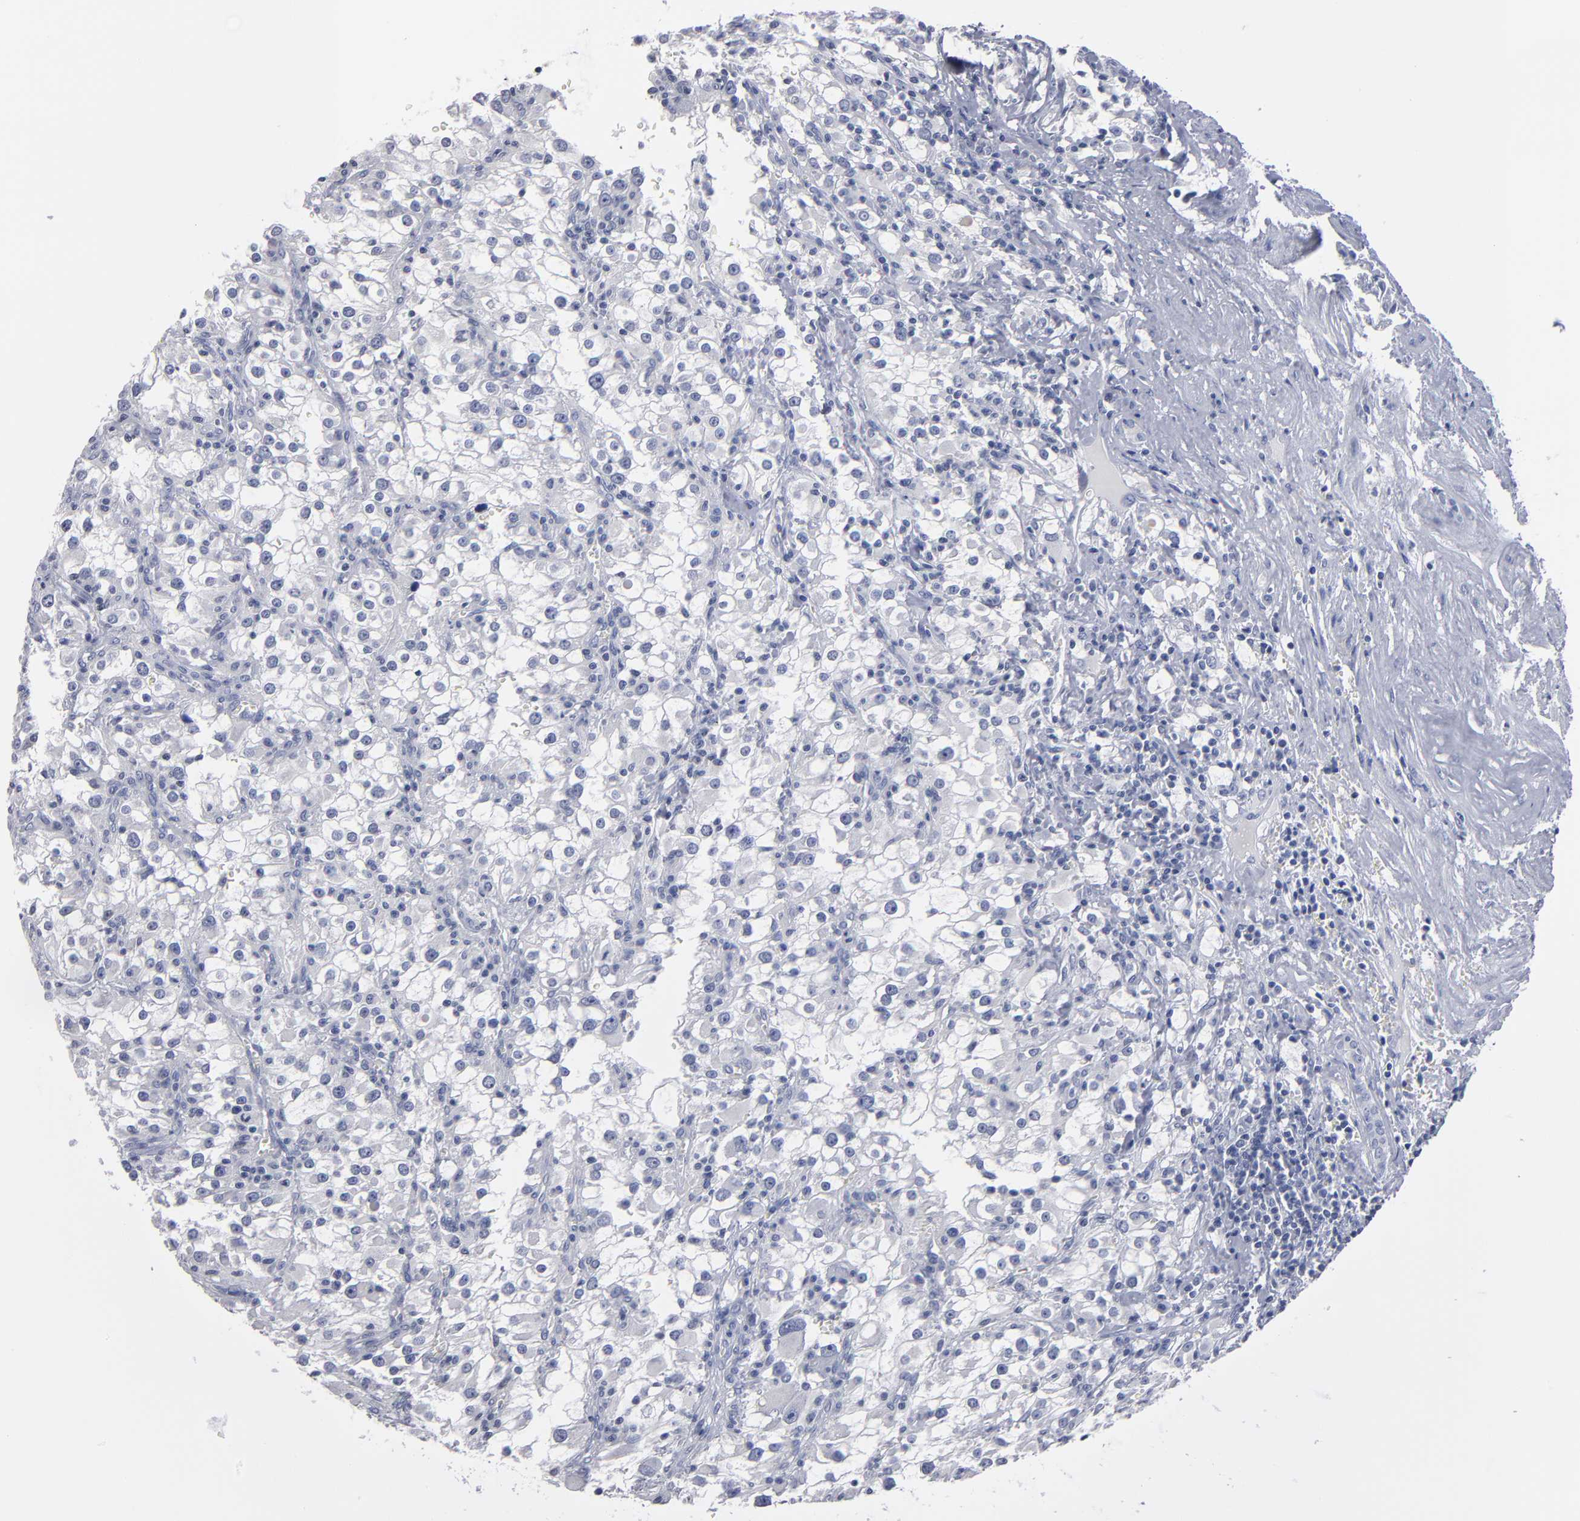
{"staining": {"intensity": "negative", "quantity": "none", "location": "none"}, "tissue": "renal cancer", "cell_type": "Tumor cells", "image_type": "cancer", "snomed": [{"axis": "morphology", "description": "Adenocarcinoma, NOS"}, {"axis": "topography", "description": "Kidney"}], "caption": "The histopathology image displays no staining of tumor cells in renal adenocarcinoma.", "gene": "RPH3A", "patient": {"sex": "female", "age": 52}}